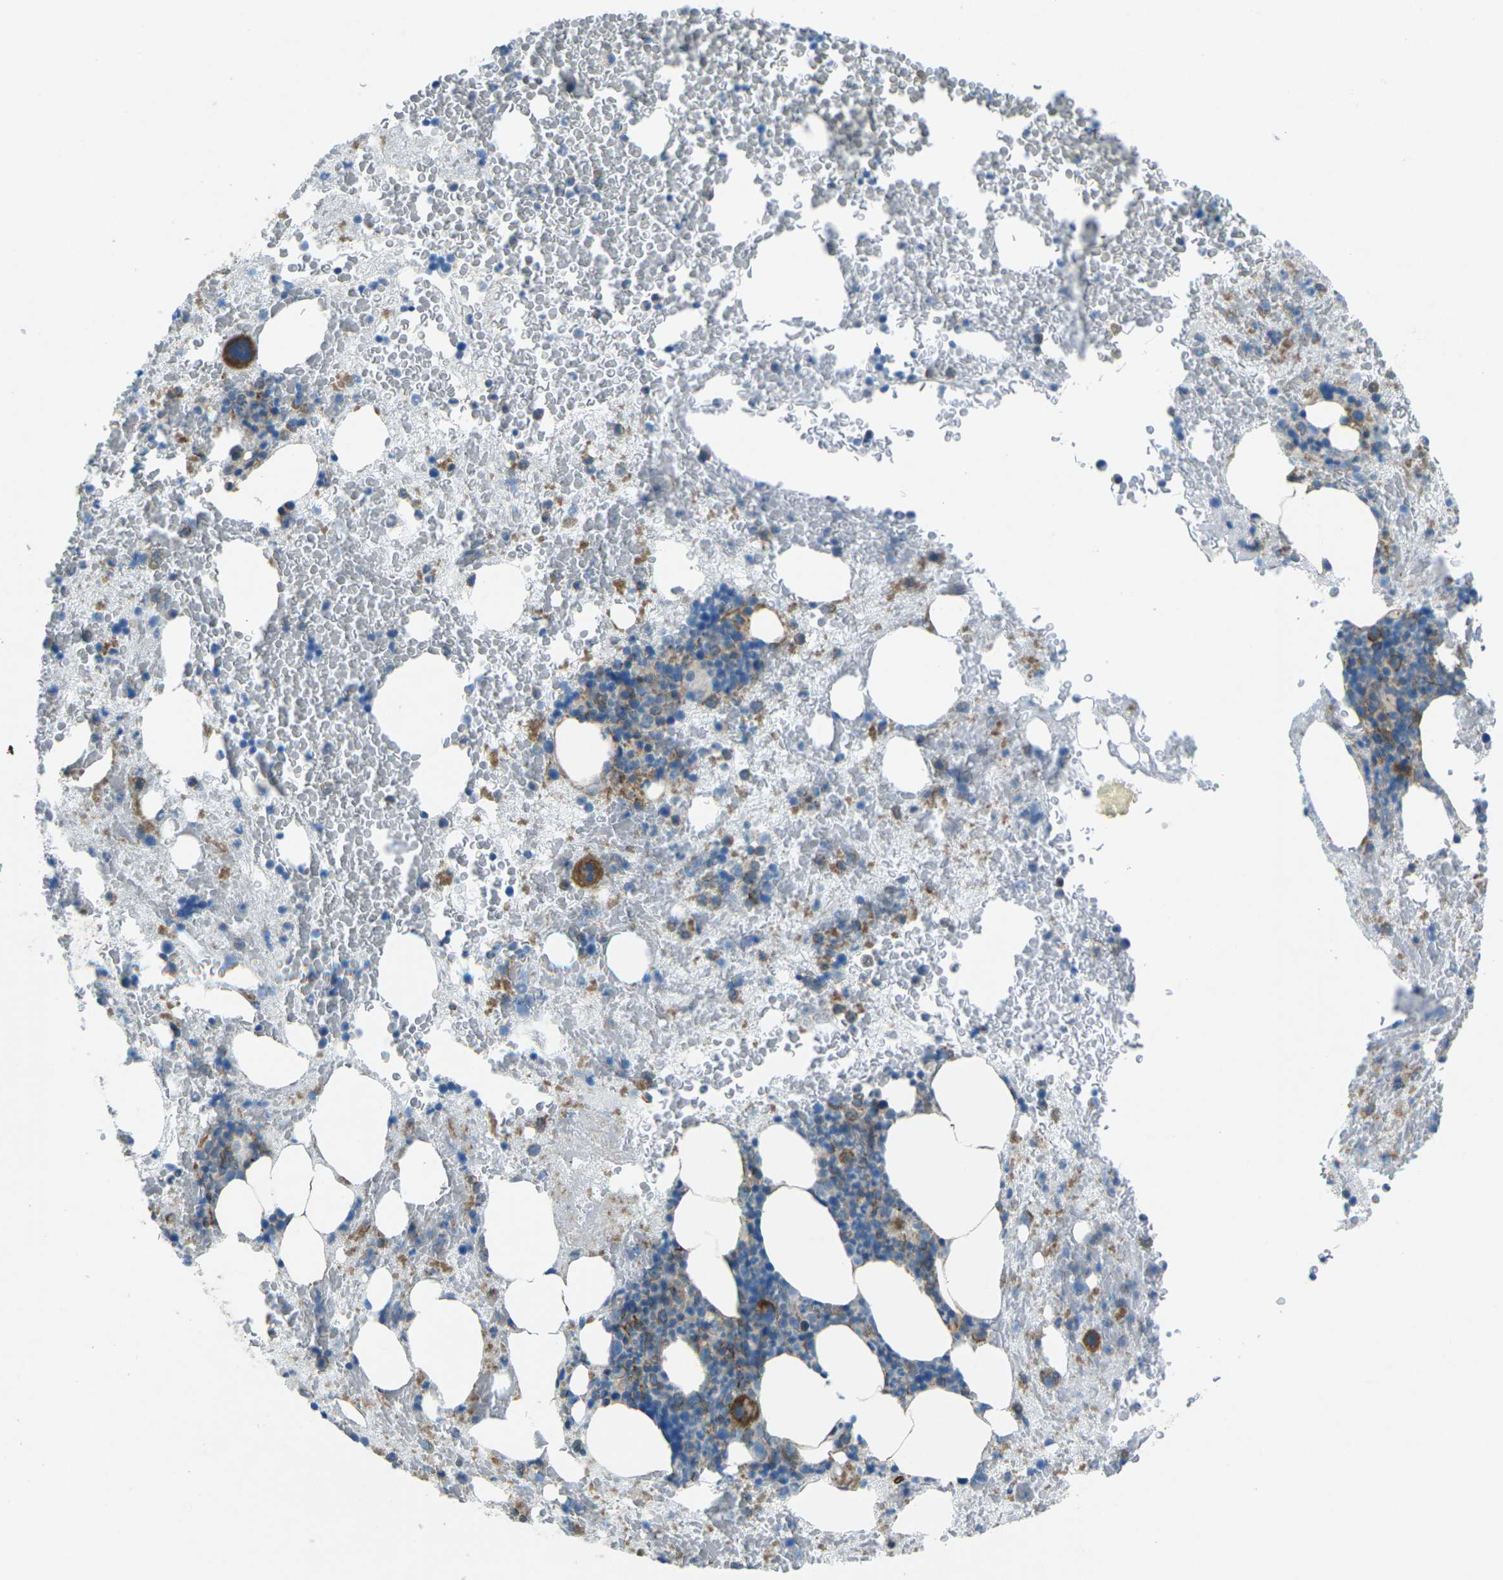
{"staining": {"intensity": "negative", "quantity": "none", "location": "none"}, "tissue": "bone marrow", "cell_type": "Hematopoietic cells", "image_type": "normal", "snomed": [{"axis": "morphology", "description": "Normal tissue, NOS"}, {"axis": "morphology", "description": "Inflammation, NOS"}, {"axis": "topography", "description": "Bone marrow"}], "caption": "This histopathology image is of benign bone marrow stained with IHC to label a protein in brown with the nuclei are counter-stained blue. There is no expression in hematopoietic cells. Nuclei are stained in blue.", "gene": "UTRN", "patient": {"sex": "male", "age": 63}}